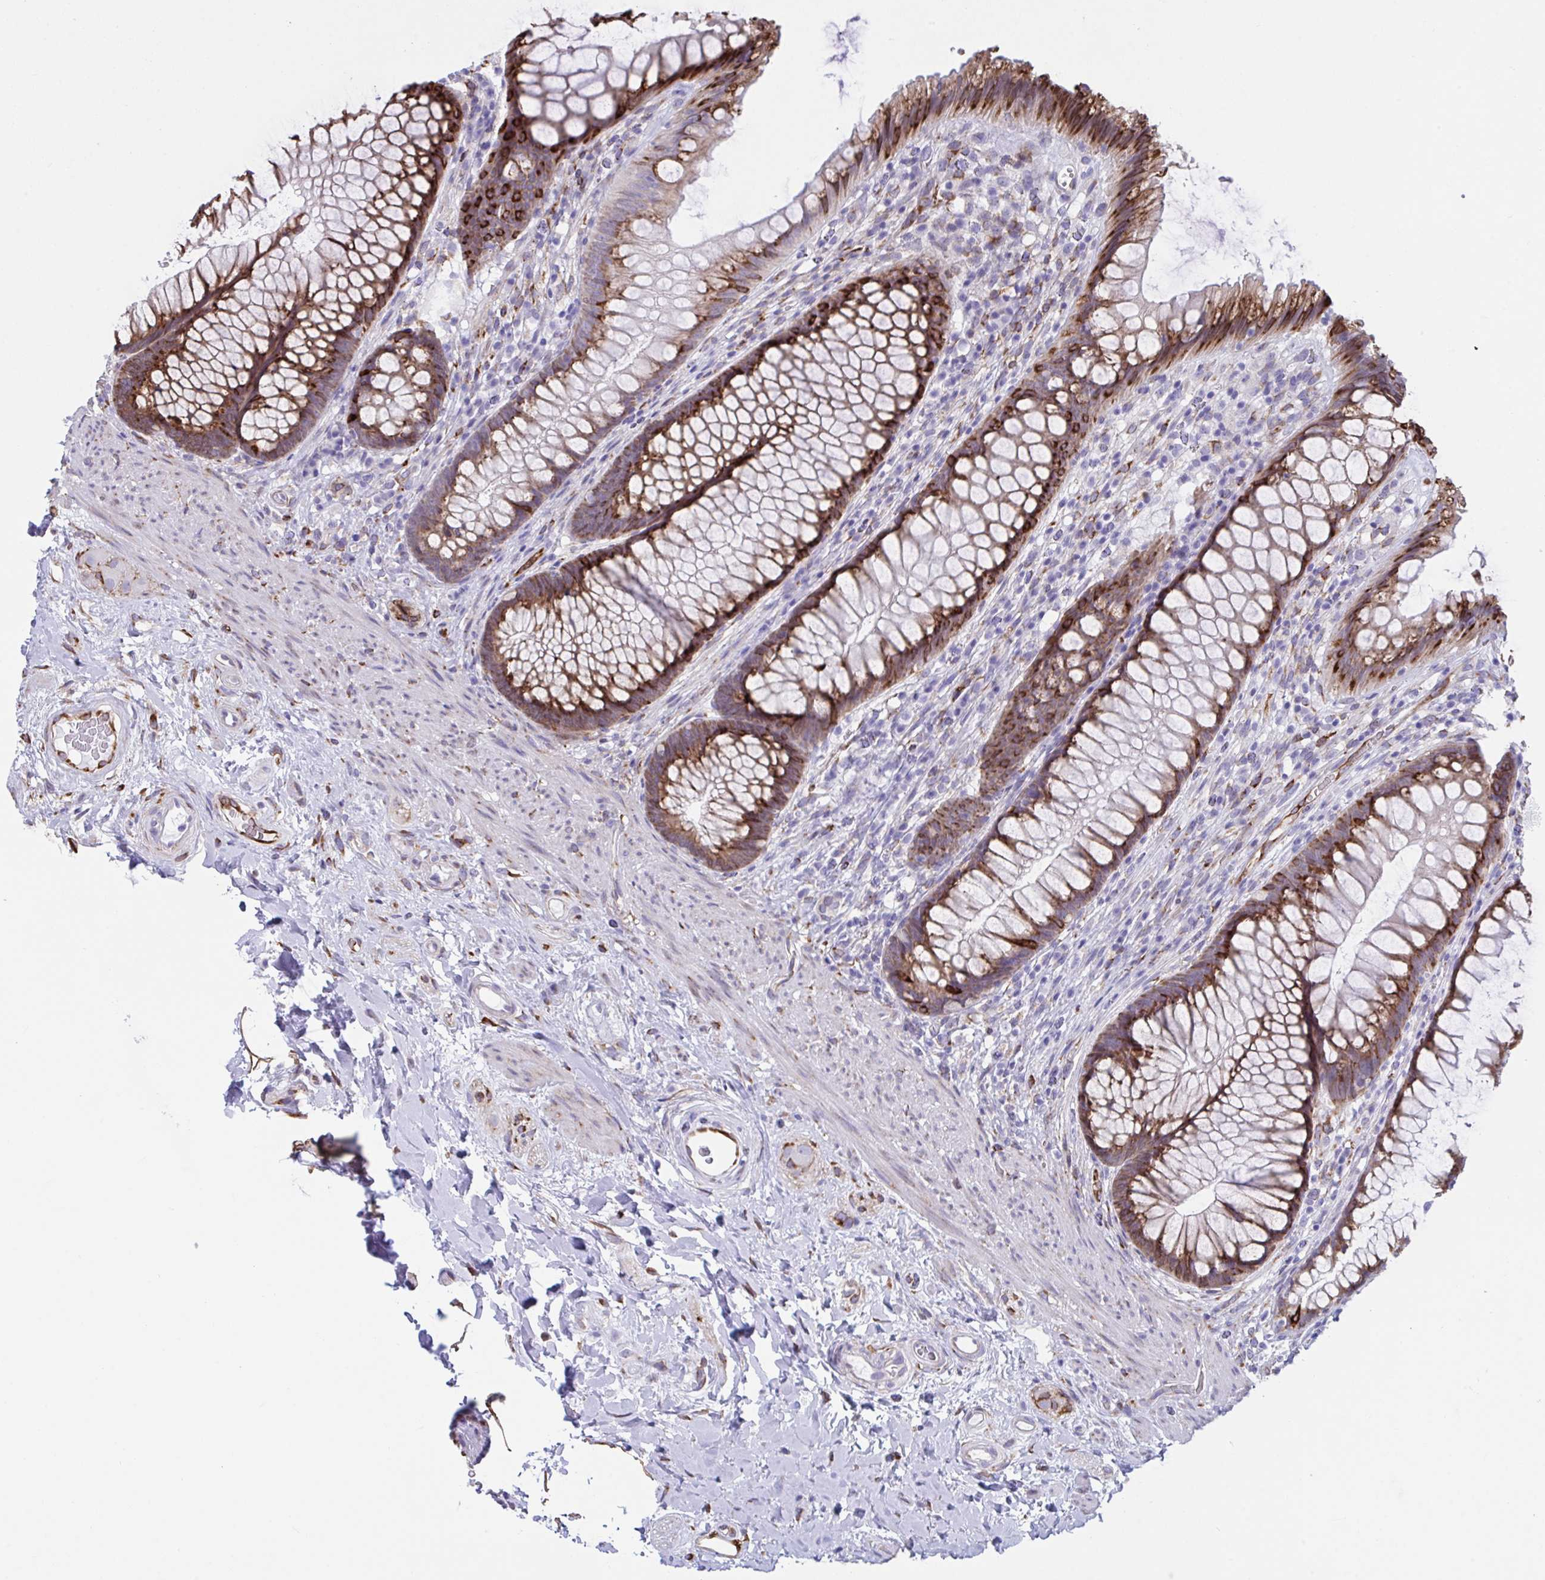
{"staining": {"intensity": "strong", "quantity": "25%-75%", "location": "cytoplasmic/membranous"}, "tissue": "rectum", "cell_type": "Glandular cells", "image_type": "normal", "snomed": [{"axis": "morphology", "description": "Normal tissue, NOS"}, {"axis": "topography", "description": "Rectum"}], "caption": "IHC micrograph of normal rectum: human rectum stained using immunohistochemistry exhibits high levels of strong protein expression localized specifically in the cytoplasmic/membranous of glandular cells, appearing as a cytoplasmic/membranous brown color.", "gene": "ASPH", "patient": {"sex": "male", "age": 53}}